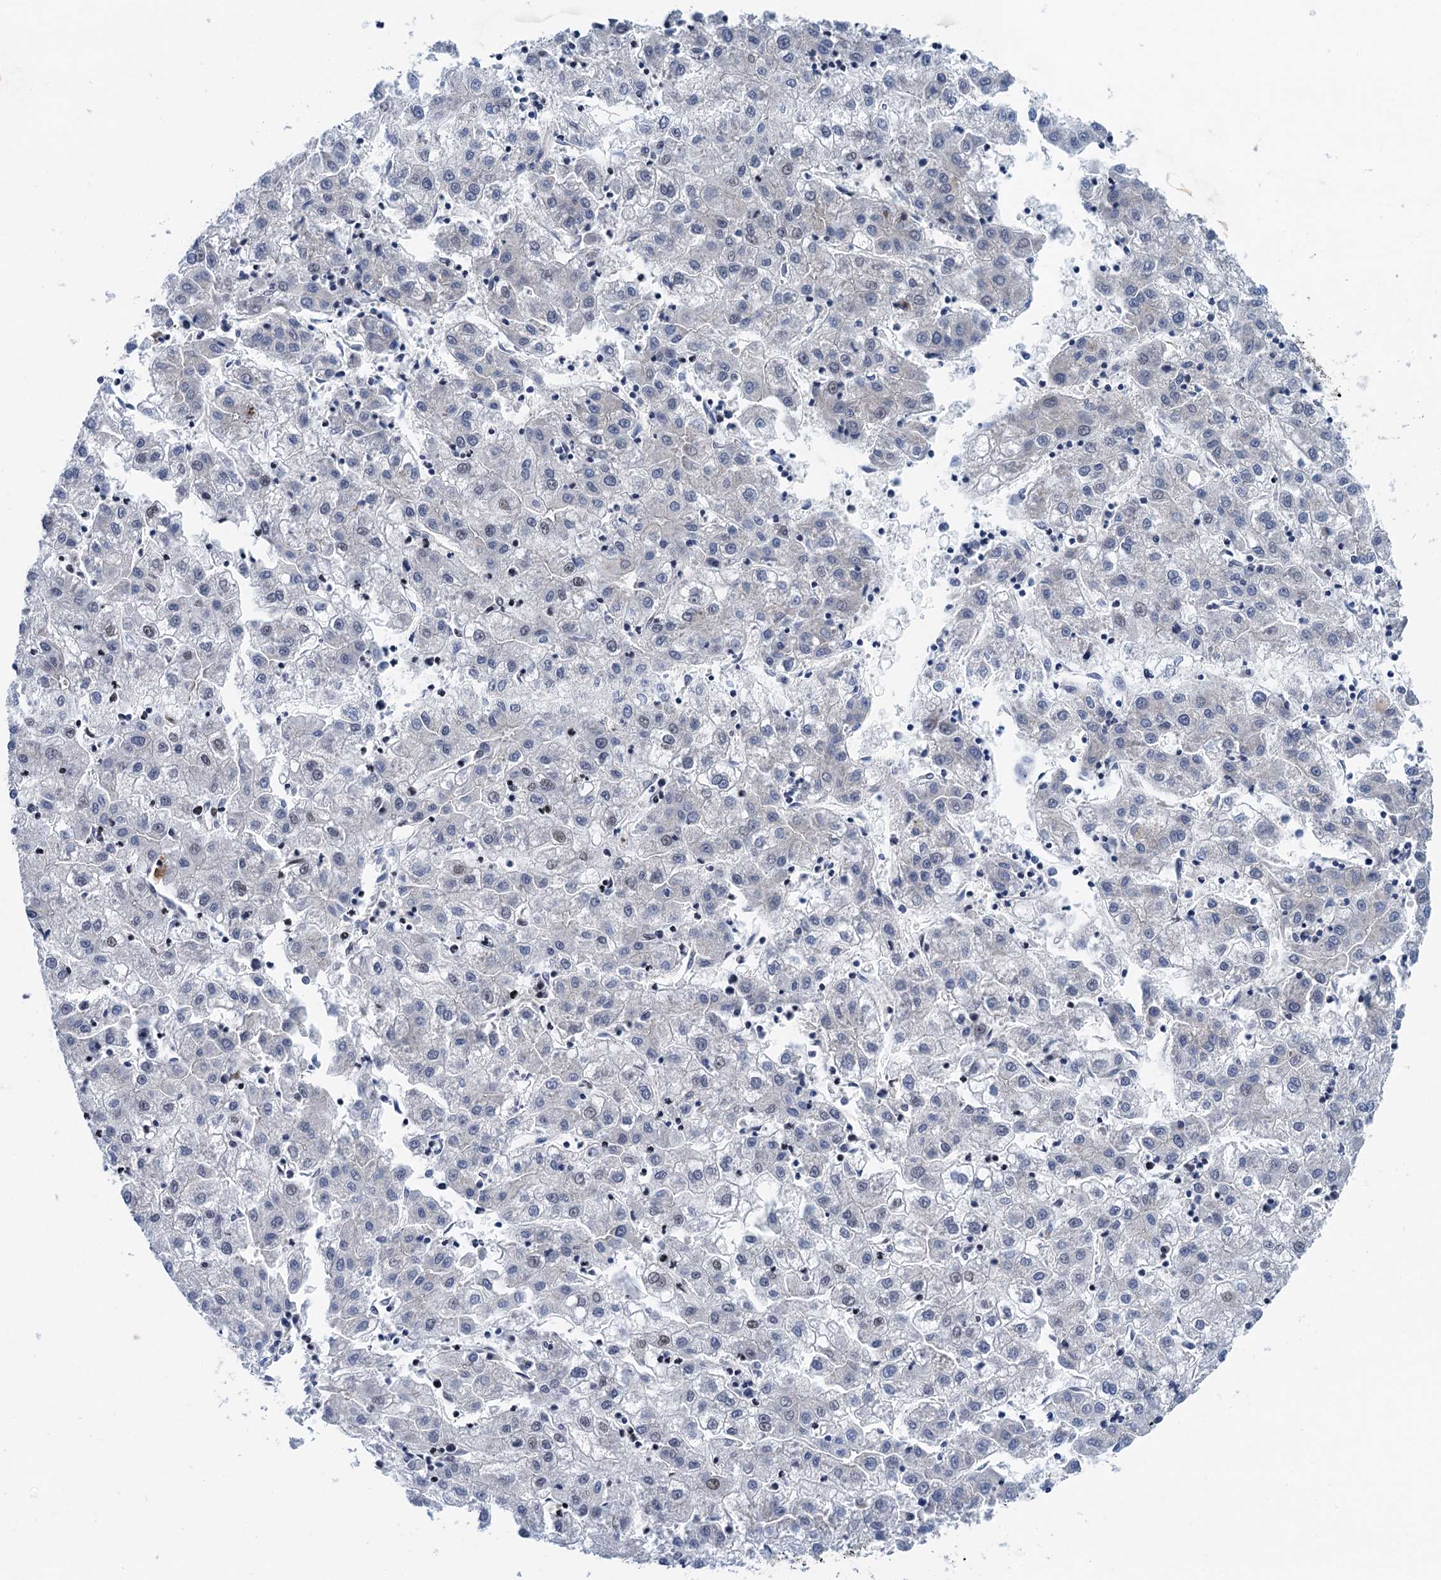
{"staining": {"intensity": "negative", "quantity": "none", "location": "none"}, "tissue": "liver cancer", "cell_type": "Tumor cells", "image_type": "cancer", "snomed": [{"axis": "morphology", "description": "Carcinoma, Hepatocellular, NOS"}, {"axis": "topography", "description": "Liver"}], "caption": "Tumor cells are negative for brown protein staining in liver cancer. (Brightfield microscopy of DAB IHC at high magnification).", "gene": "PPP4R1", "patient": {"sex": "male", "age": 72}}